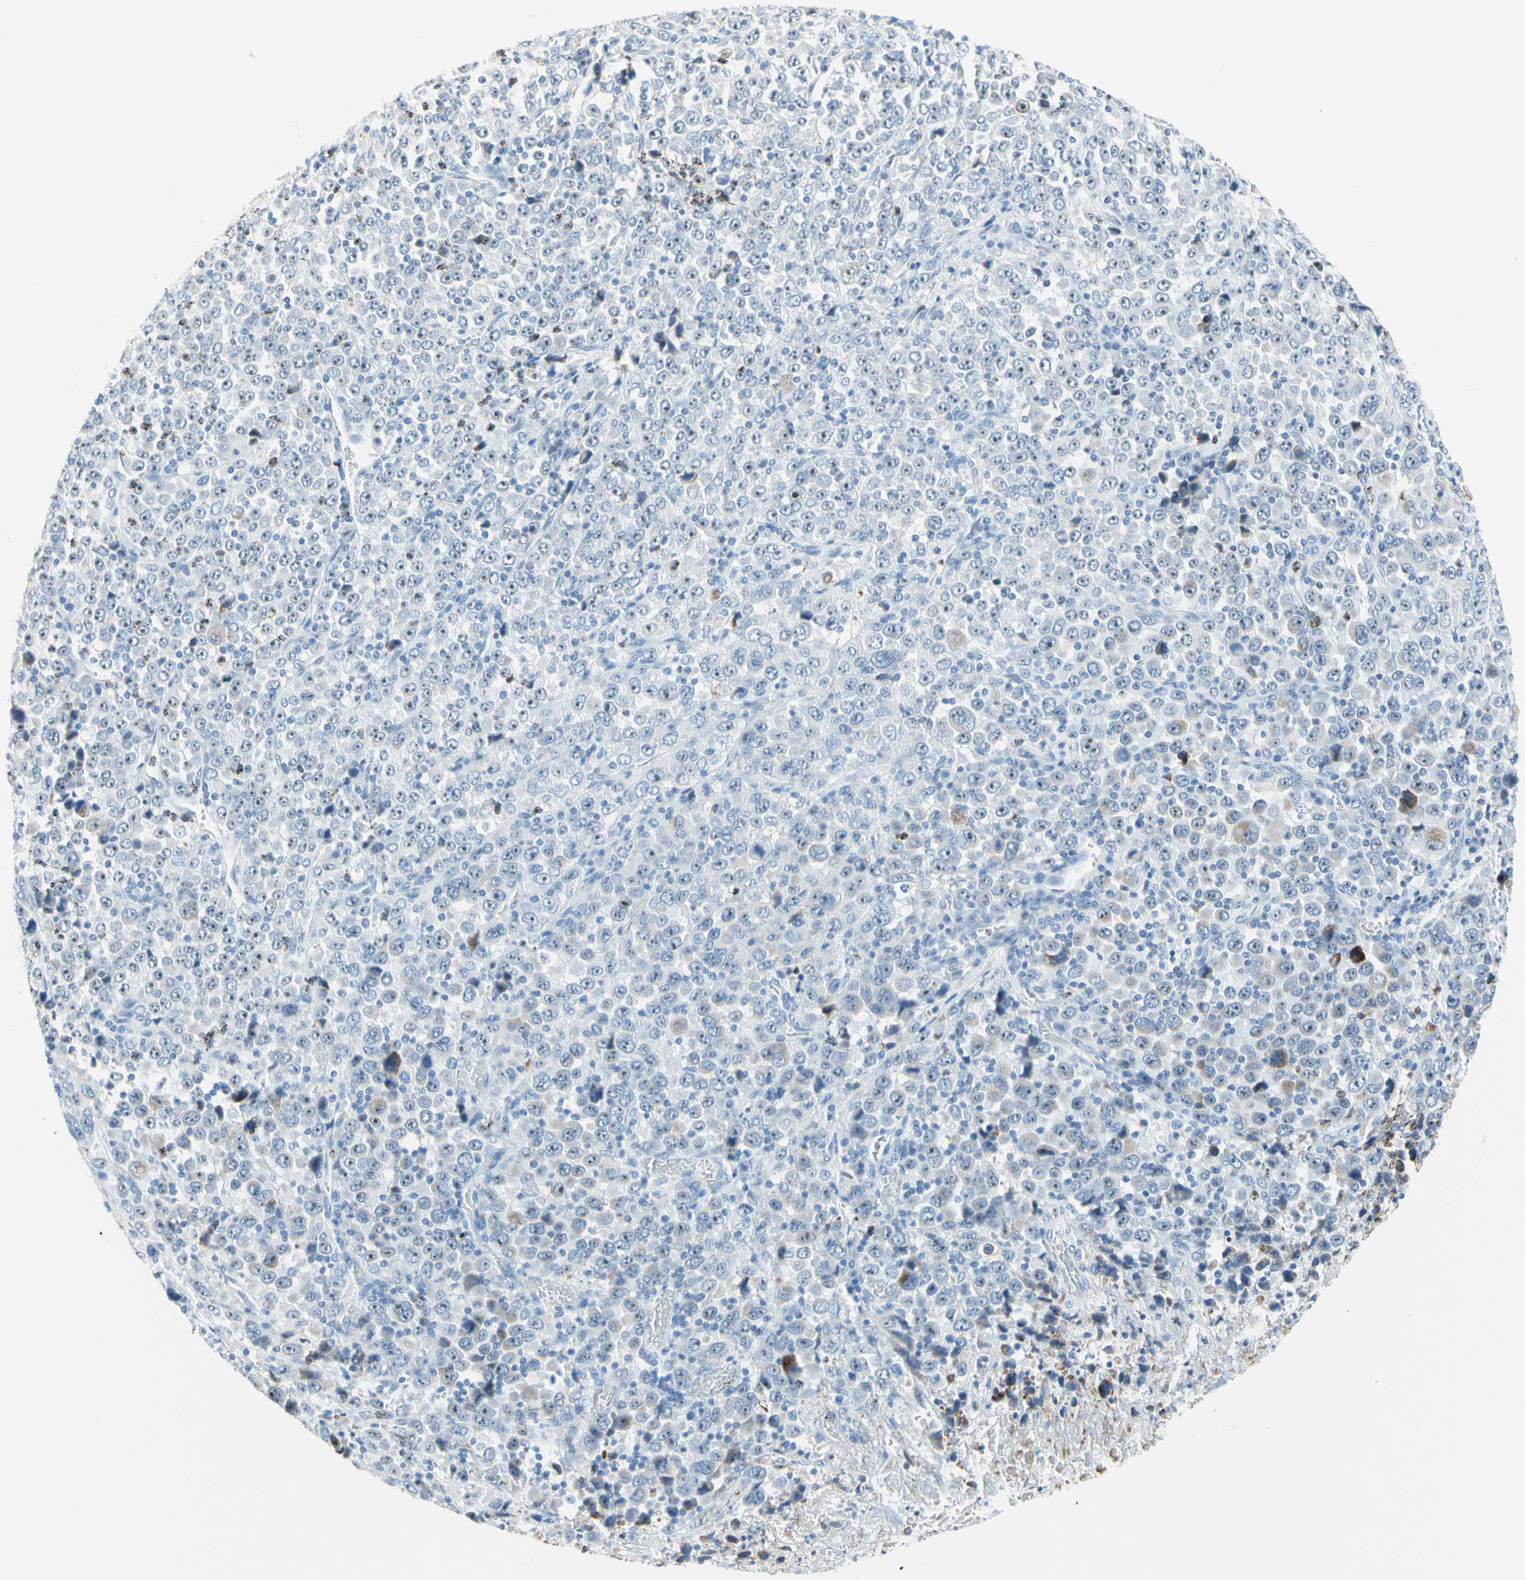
{"staining": {"intensity": "weak", "quantity": "<25%", "location": "nuclear"}, "tissue": "stomach cancer", "cell_type": "Tumor cells", "image_type": "cancer", "snomed": [{"axis": "morphology", "description": "Normal tissue, NOS"}, {"axis": "morphology", "description": "Adenocarcinoma, NOS"}, {"axis": "topography", "description": "Stomach, upper"}, {"axis": "topography", "description": "Stomach"}], "caption": "High power microscopy micrograph of an IHC micrograph of stomach adenocarcinoma, revealing no significant expression in tumor cells.", "gene": "CYSLTR1", "patient": {"sex": "male", "age": 59}}